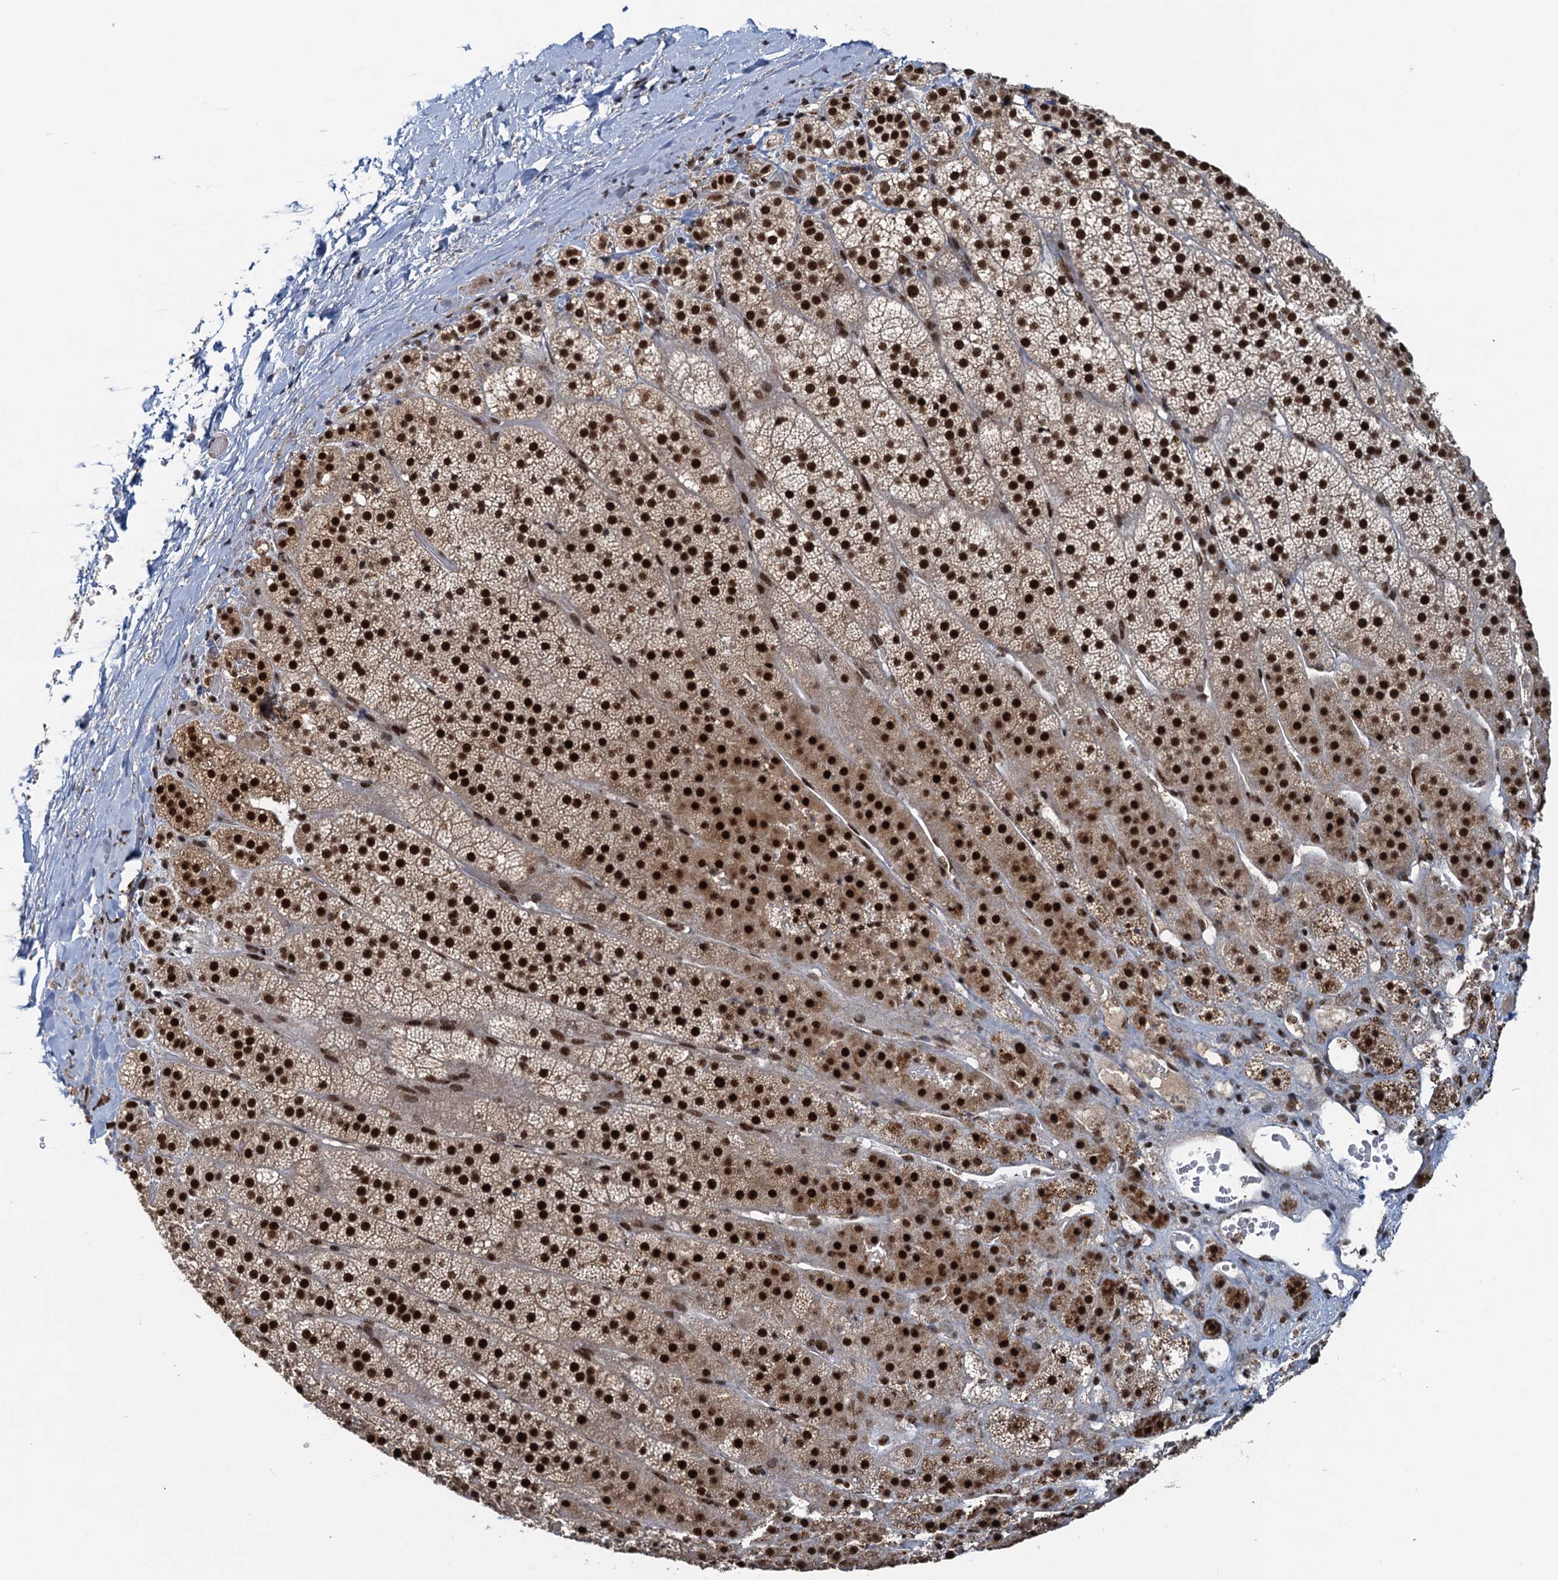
{"staining": {"intensity": "strong", "quantity": ">75%", "location": "nuclear"}, "tissue": "adrenal gland", "cell_type": "Glandular cells", "image_type": "normal", "snomed": [{"axis": "morphology", "description": "Normal tissue, NOS"}, {"axis": "topography", "description": "Adrenal gland"}], "caption": "Immunohistochemistry (IHC) of normal adrenal gland shows high levels of strong nuclear staining in approximately >75% of glandular cells.", "gene": "ZC3H18", "patient": {"sex": "female", "age": 44}}